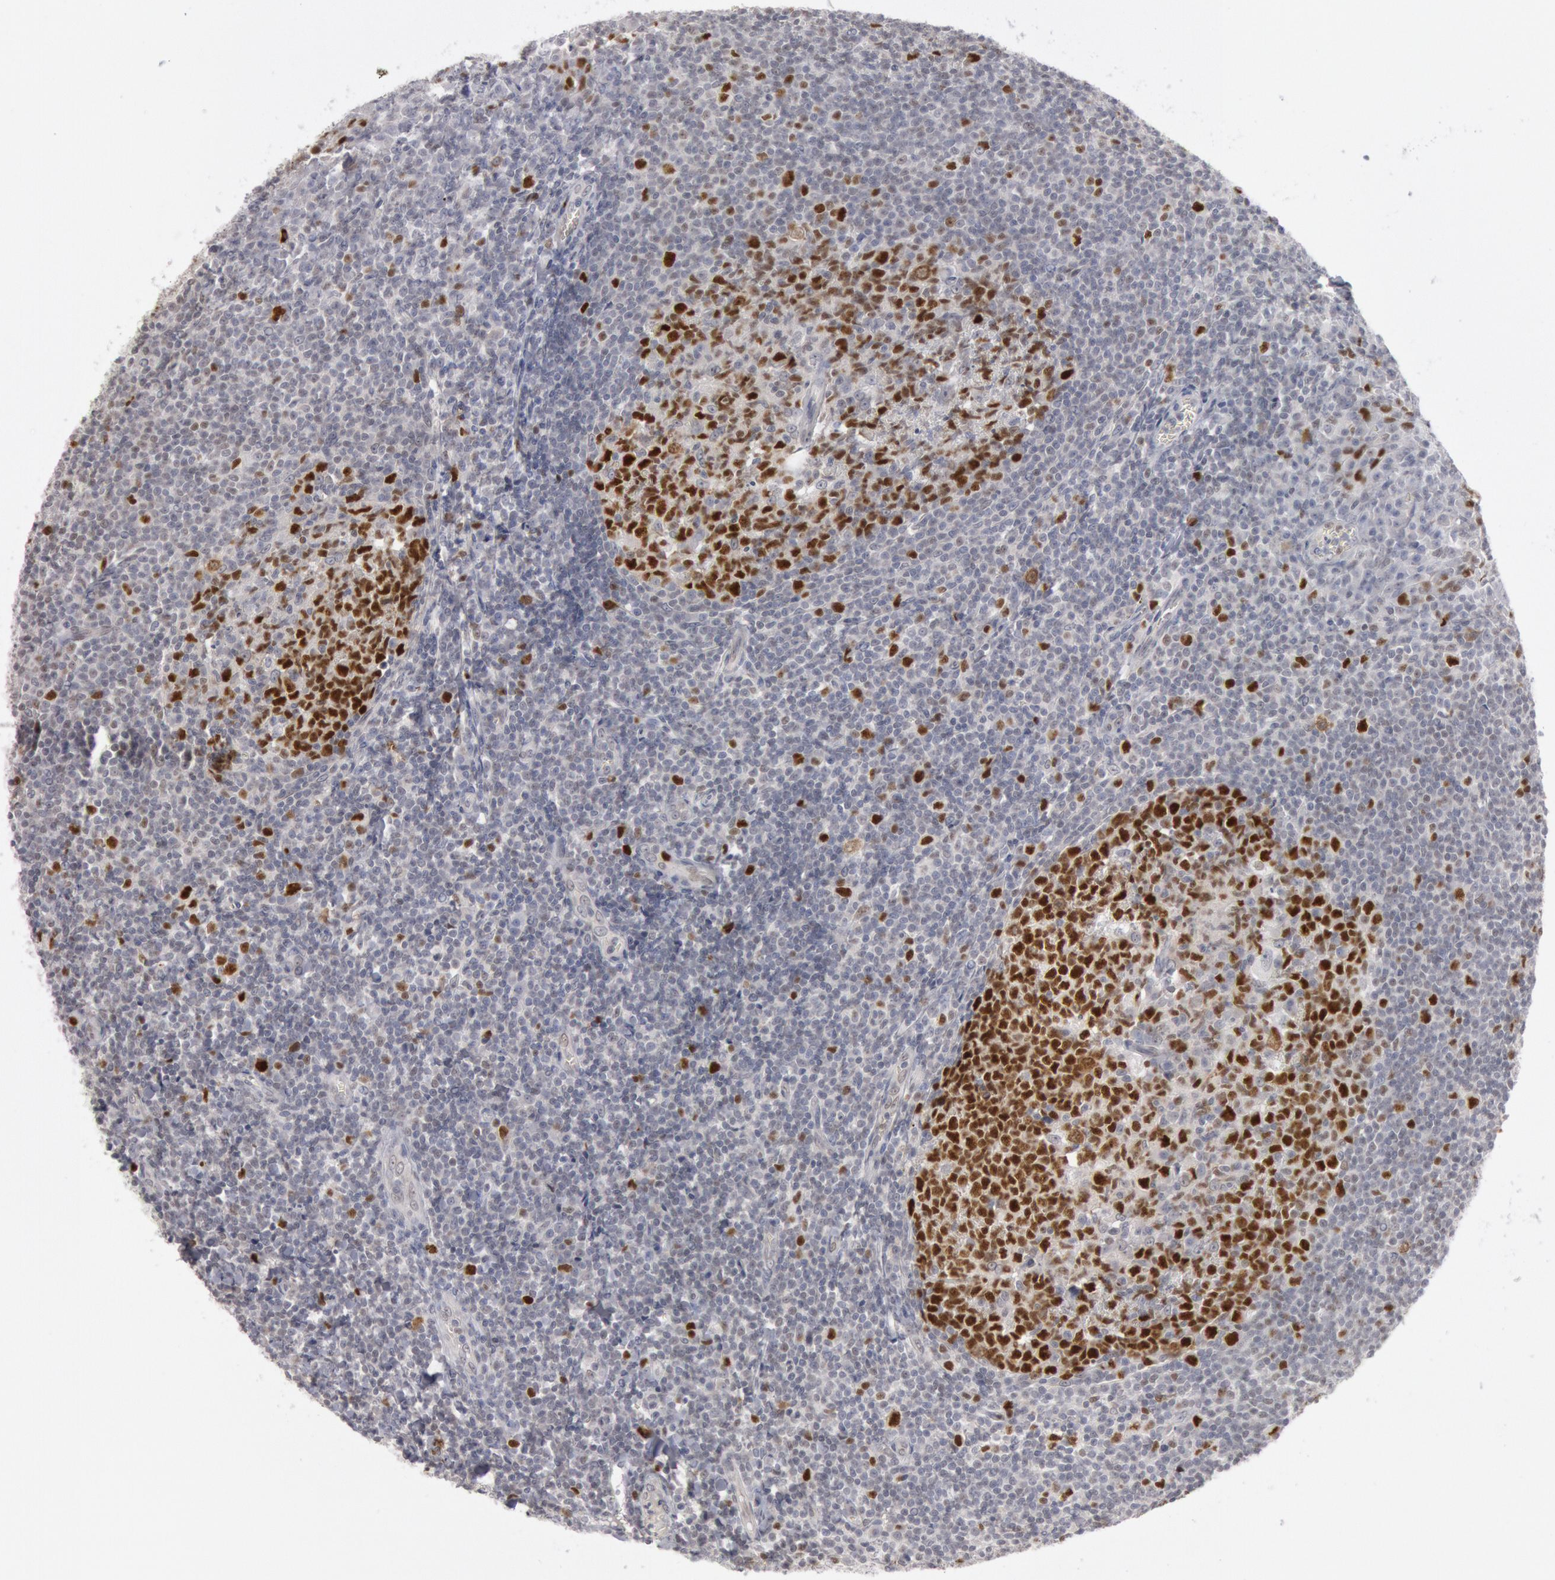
{"staining": {"intensity": "strong", "quantity": ">75%", "location": "nuclear"}, "tissue": "tonsil", "cell_type": "Germinal center cells", "image_type": "normal", "snomed": [{"axis": "morphology", "description": "Normal tissue, NOS"}, {"axis": "topography", "description": "Tonsil"}], "caption": "Normal tonsil reveals strong nuclear expression in approximately >75% of germinal center cells.", "gene": "WDHD1", "patient": {"sex": "male", "age": 31}}